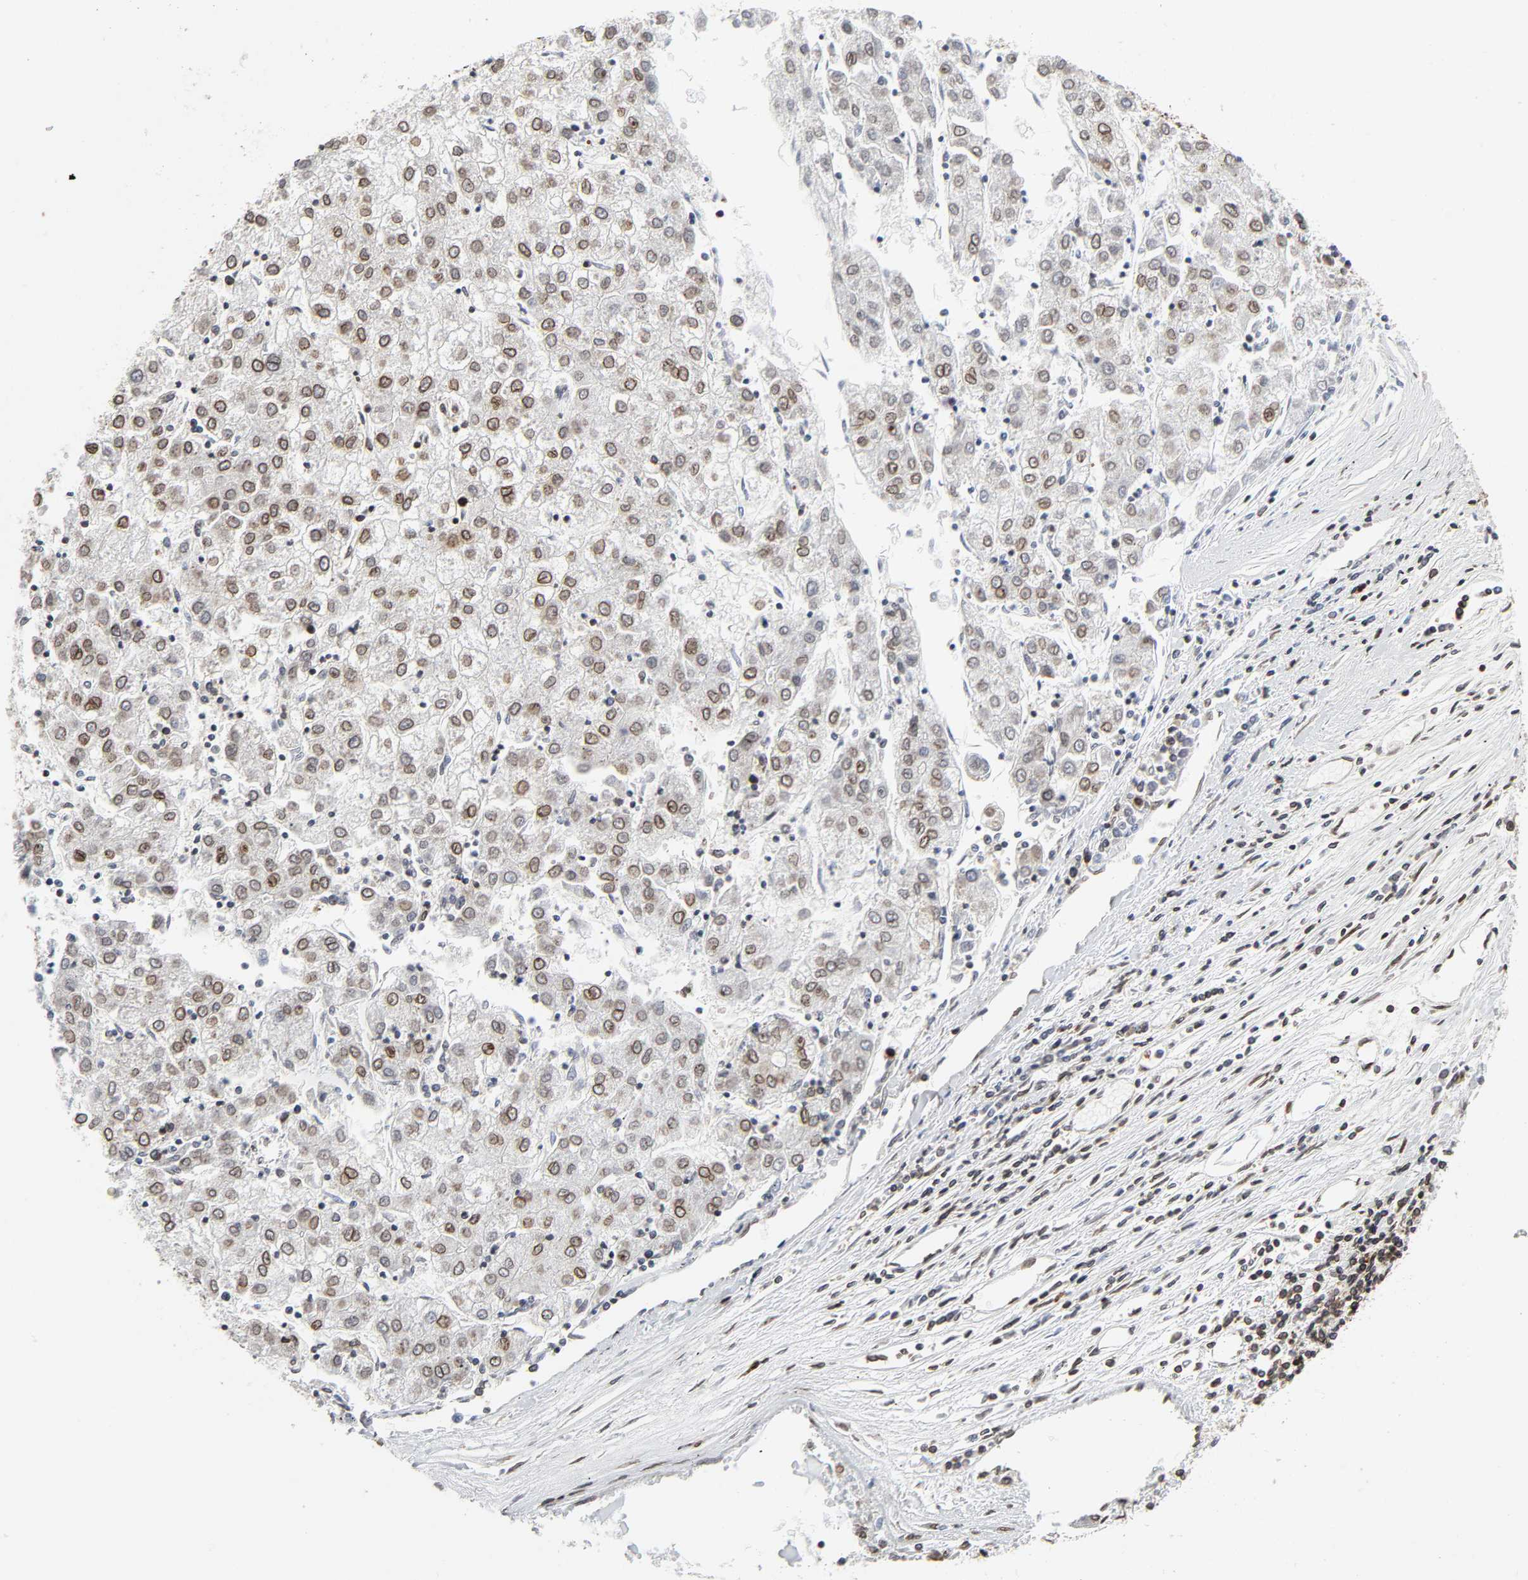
{"staining": {"intensity": "moderate", "quantity": "25%-75%", "location": "cytoplasmic/membranous,nuclear"}, "tissue": "liver cancer", "cell_type": "Tumor cells", "image_type": "cancer", "snomed": [{"axis": "morphology", "description": "Carcinoma, Hepatocellular, NOS"}, {"axis": "topography", "description": "Liver"}], "caption": "This is an image of immunohistochemistry staining of hepatocellular carcinoma (liver), which shows moderate positivity in the cytoplasmic/membranous and nuclear of tumor cells.", "gene": "RANGAP1", "patient": {"sex": "male", "age": 72}}